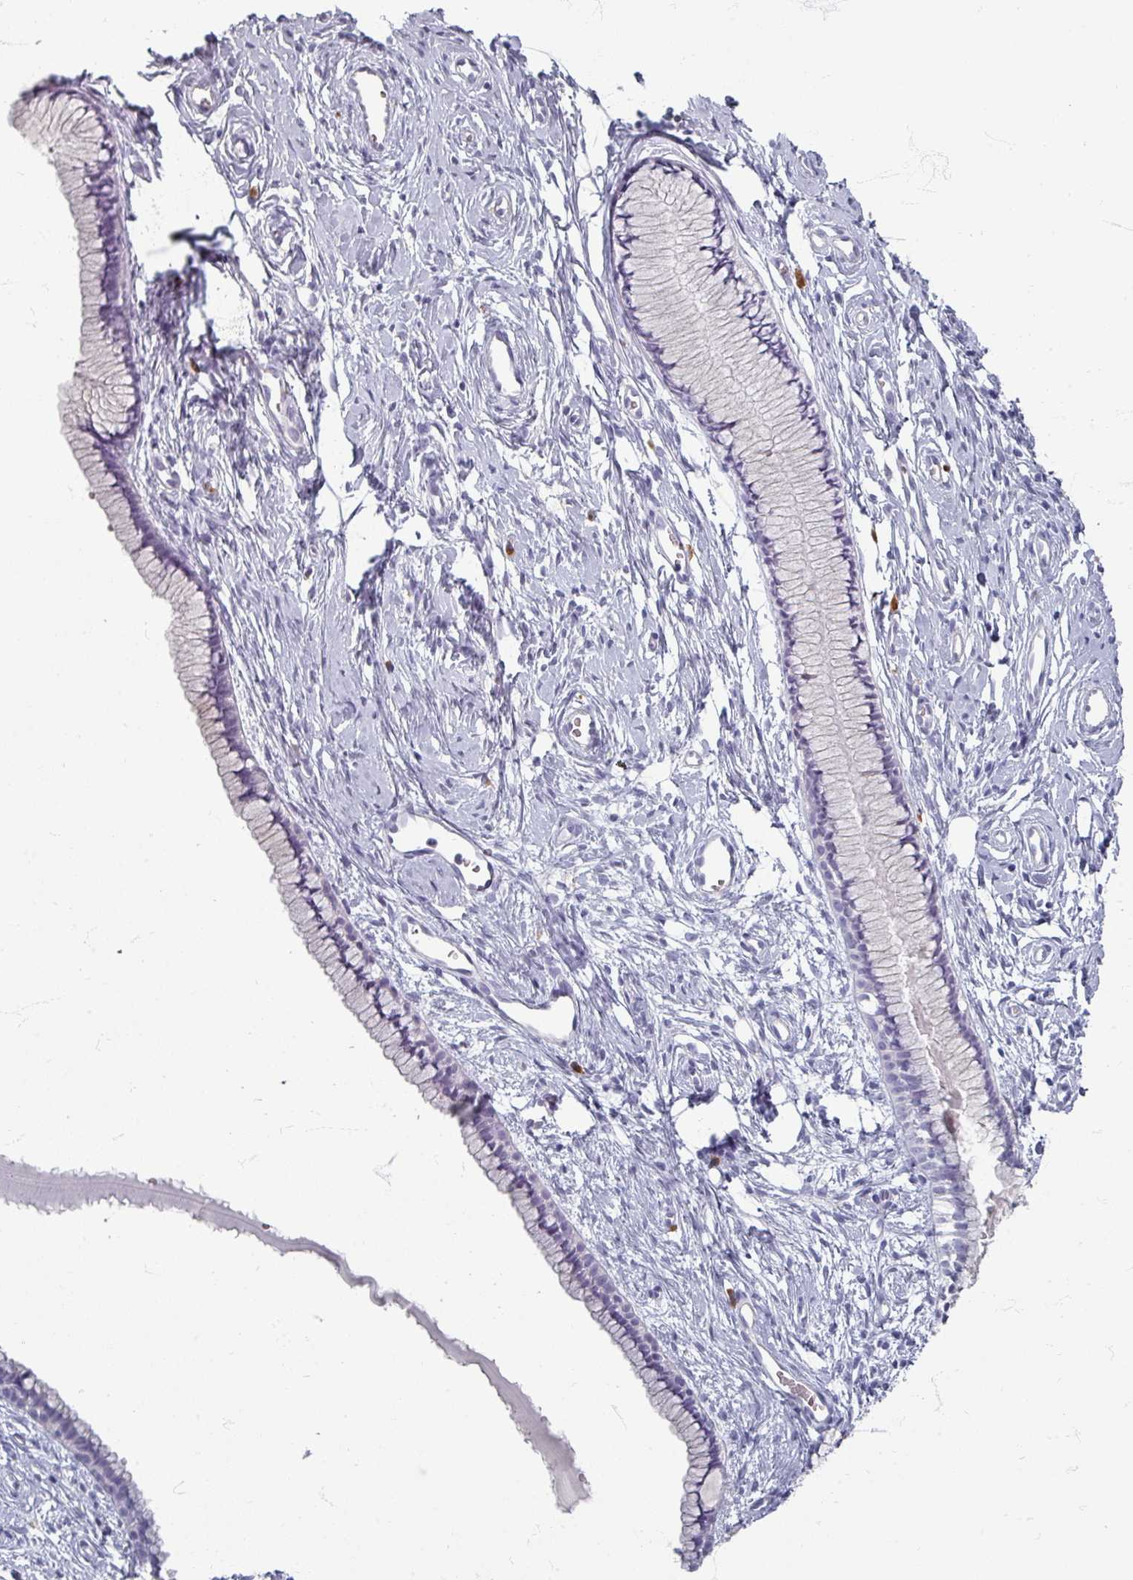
{"staining": {"intensity": "negative", "quantity": "none", "location": "none"}, "tissue": "cervix", "cell_type": "Glandular cells", "image_type": "normal", "snomed": [{"axis": "morphology", "description": "Normal tissue, NOS"}, {"axis": "topography", "description": "Cervix"}], "caption": "Immunohistochemistry (IHC) of unremarkable cervix exhibits no expression in glandular cells. Nuclei are stained in blue.", "gene": "ZNF878", "patient": {"sex": "female", "age": 40}}